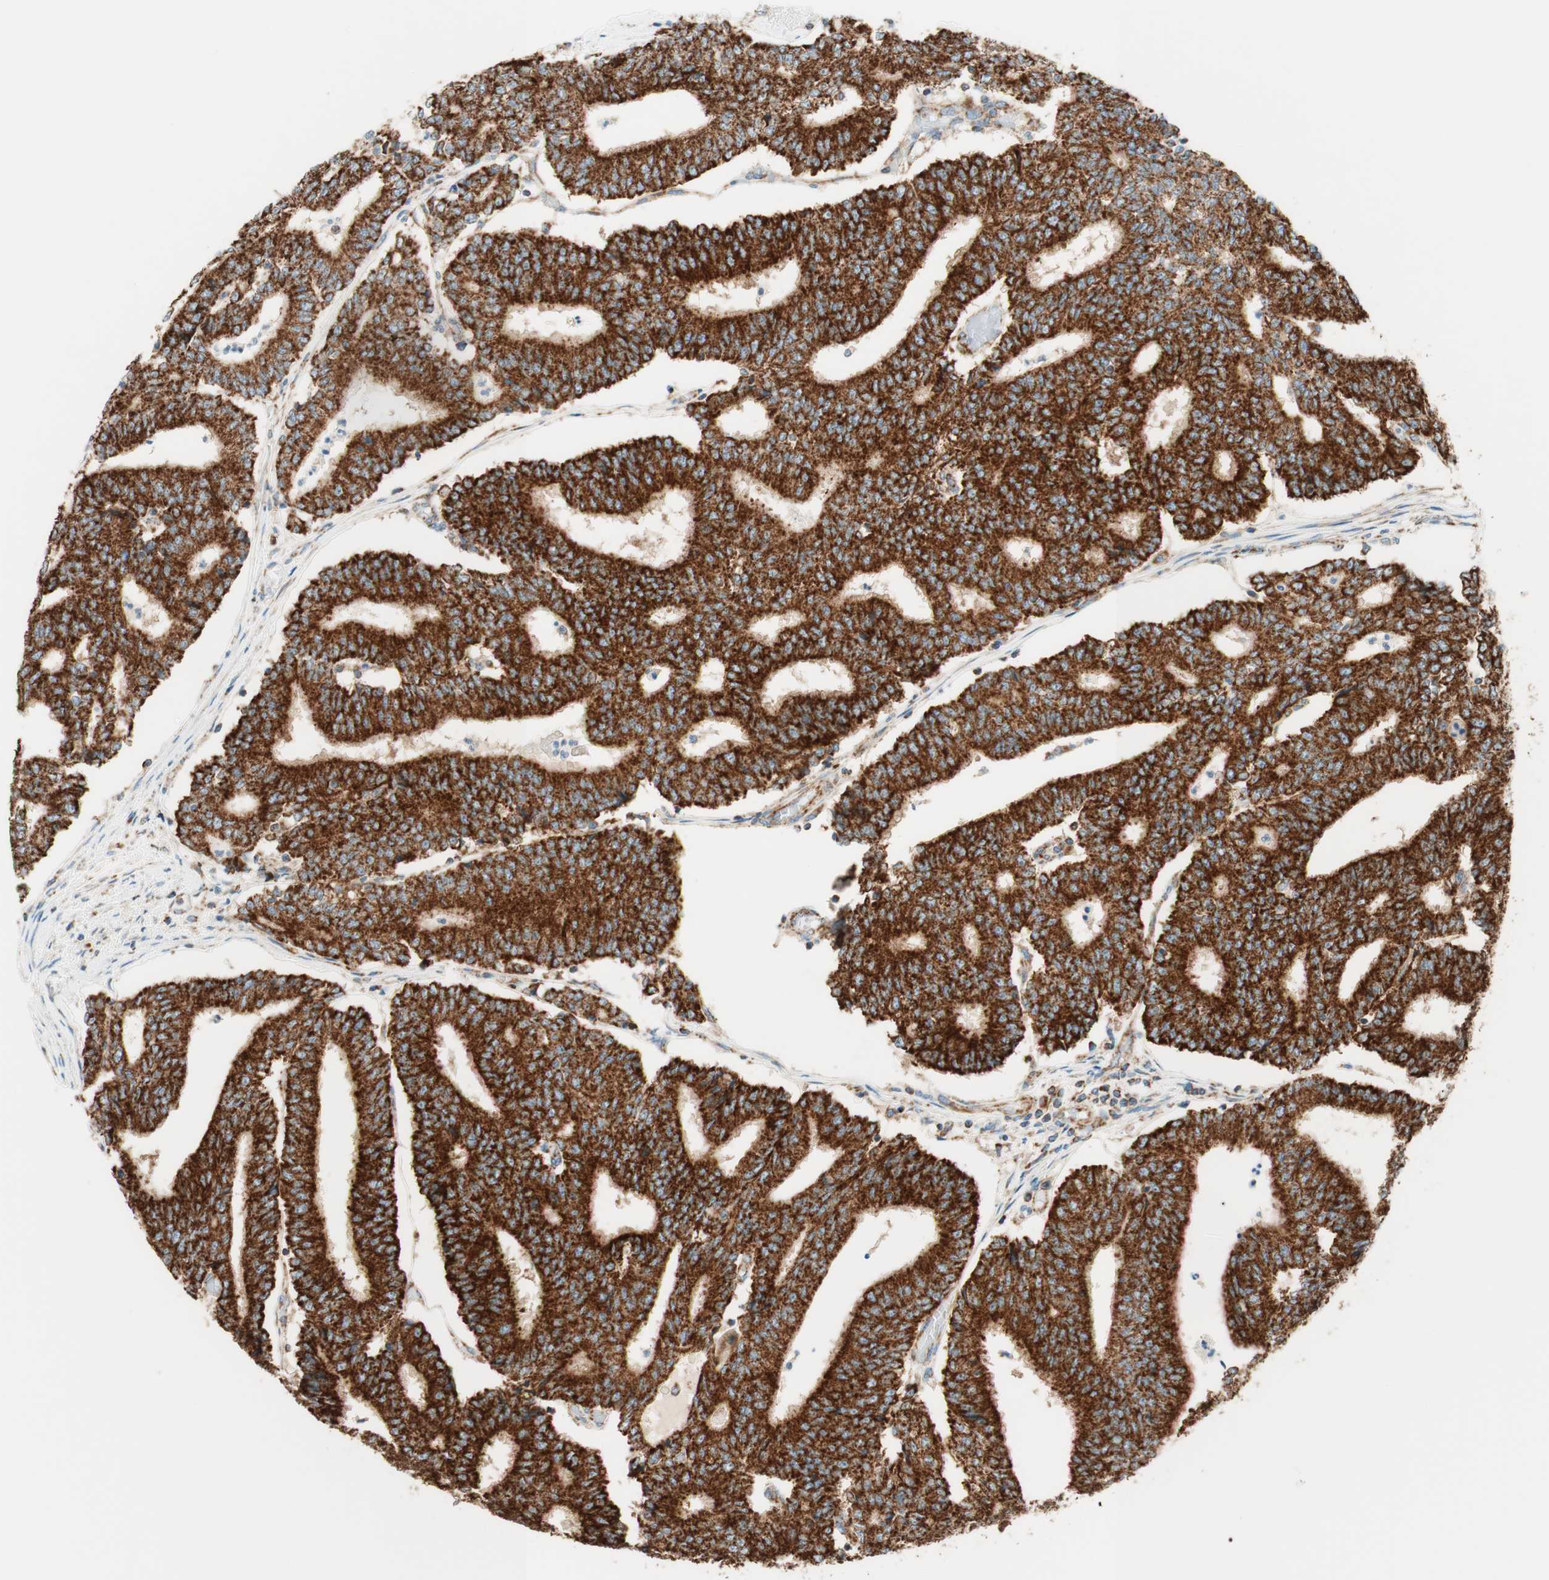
{"staining": {"intensity": "strong", "quantity": ">75%", "location": "cytoplasmic/membranous"}, "tissue": "prostate cancer", "cell_type": "Tumor cells", "image_type": "cancer", "snomed": [{"axis": "morphology", "description": "Normal tissue, NOS"}, {"axis": "morphology", "description": "Adenocarcinoma, High grade"}, {"axis": "topography", "description": "Prostate"}, {"axis": "topography", "description": "Seminal veicle"}], "caption": "This micrograph exhibits immunohistochemistry (IHC) staining of high-grade adenocarcinoma (prostate), with high strong cytoplasmic/membranous expression in about >75% of tumor cells.", "gene": "TOMM20", "patient": {"sex": "male", "age": 55}}